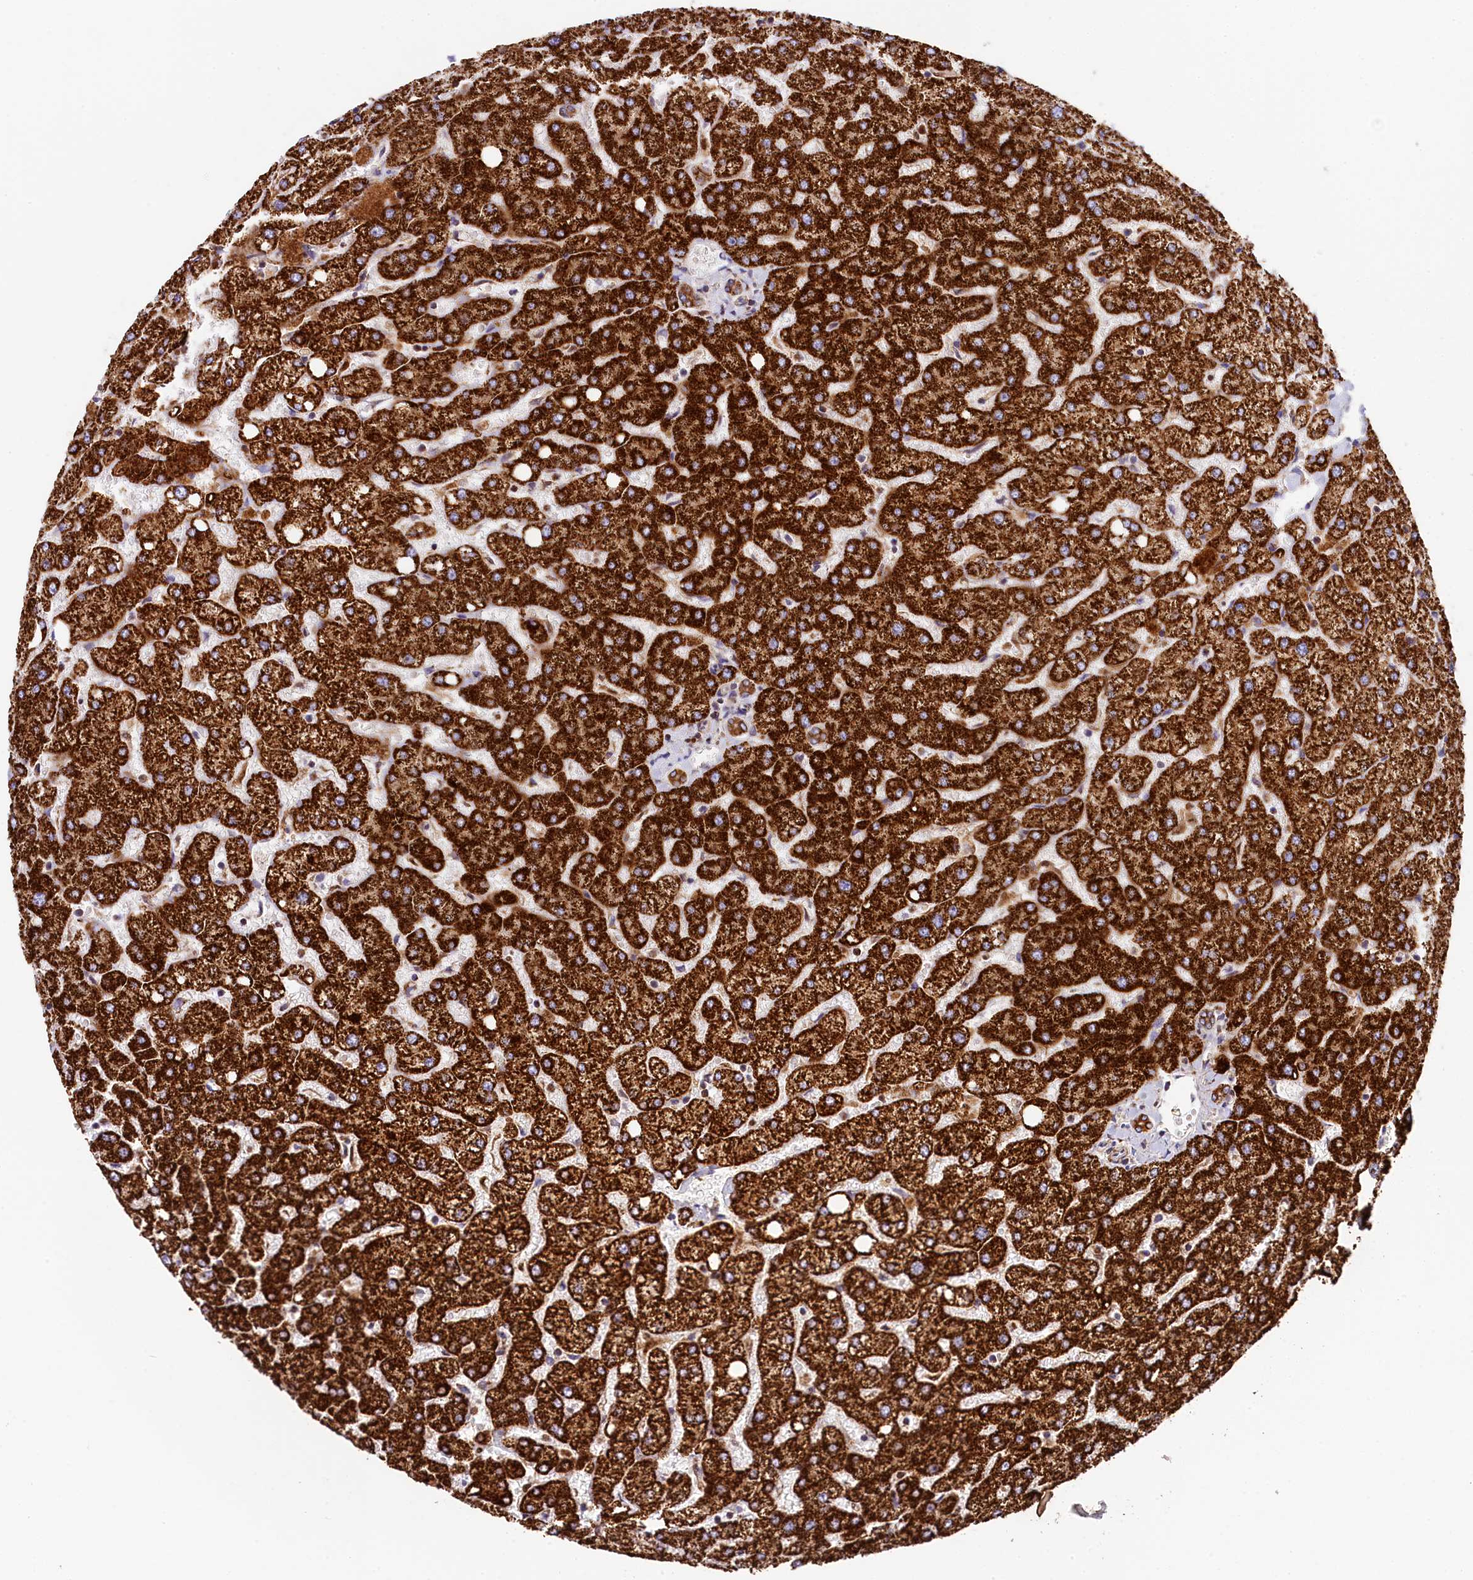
{"staining": {"intensity": "moderate", "quantity": ">75%", "location": "cytoplasmic/membranous"}, "tissue": "liver", "cell_type": "Cholangiocytes", "image_type": "normal", "snomed": [{"axis": "morphology", "description": "Normal tissue, NOS"}, {"axis": "topography", "description": "Liver"}], "caption": "Immunohistochemical staining of unremarkable human liver displays moderate cytoplasmic/membranous protein expression in about >75% of cholangiocytes.", "gene": "CLYBL", "patient": {"sex": "female", "age": 54}}